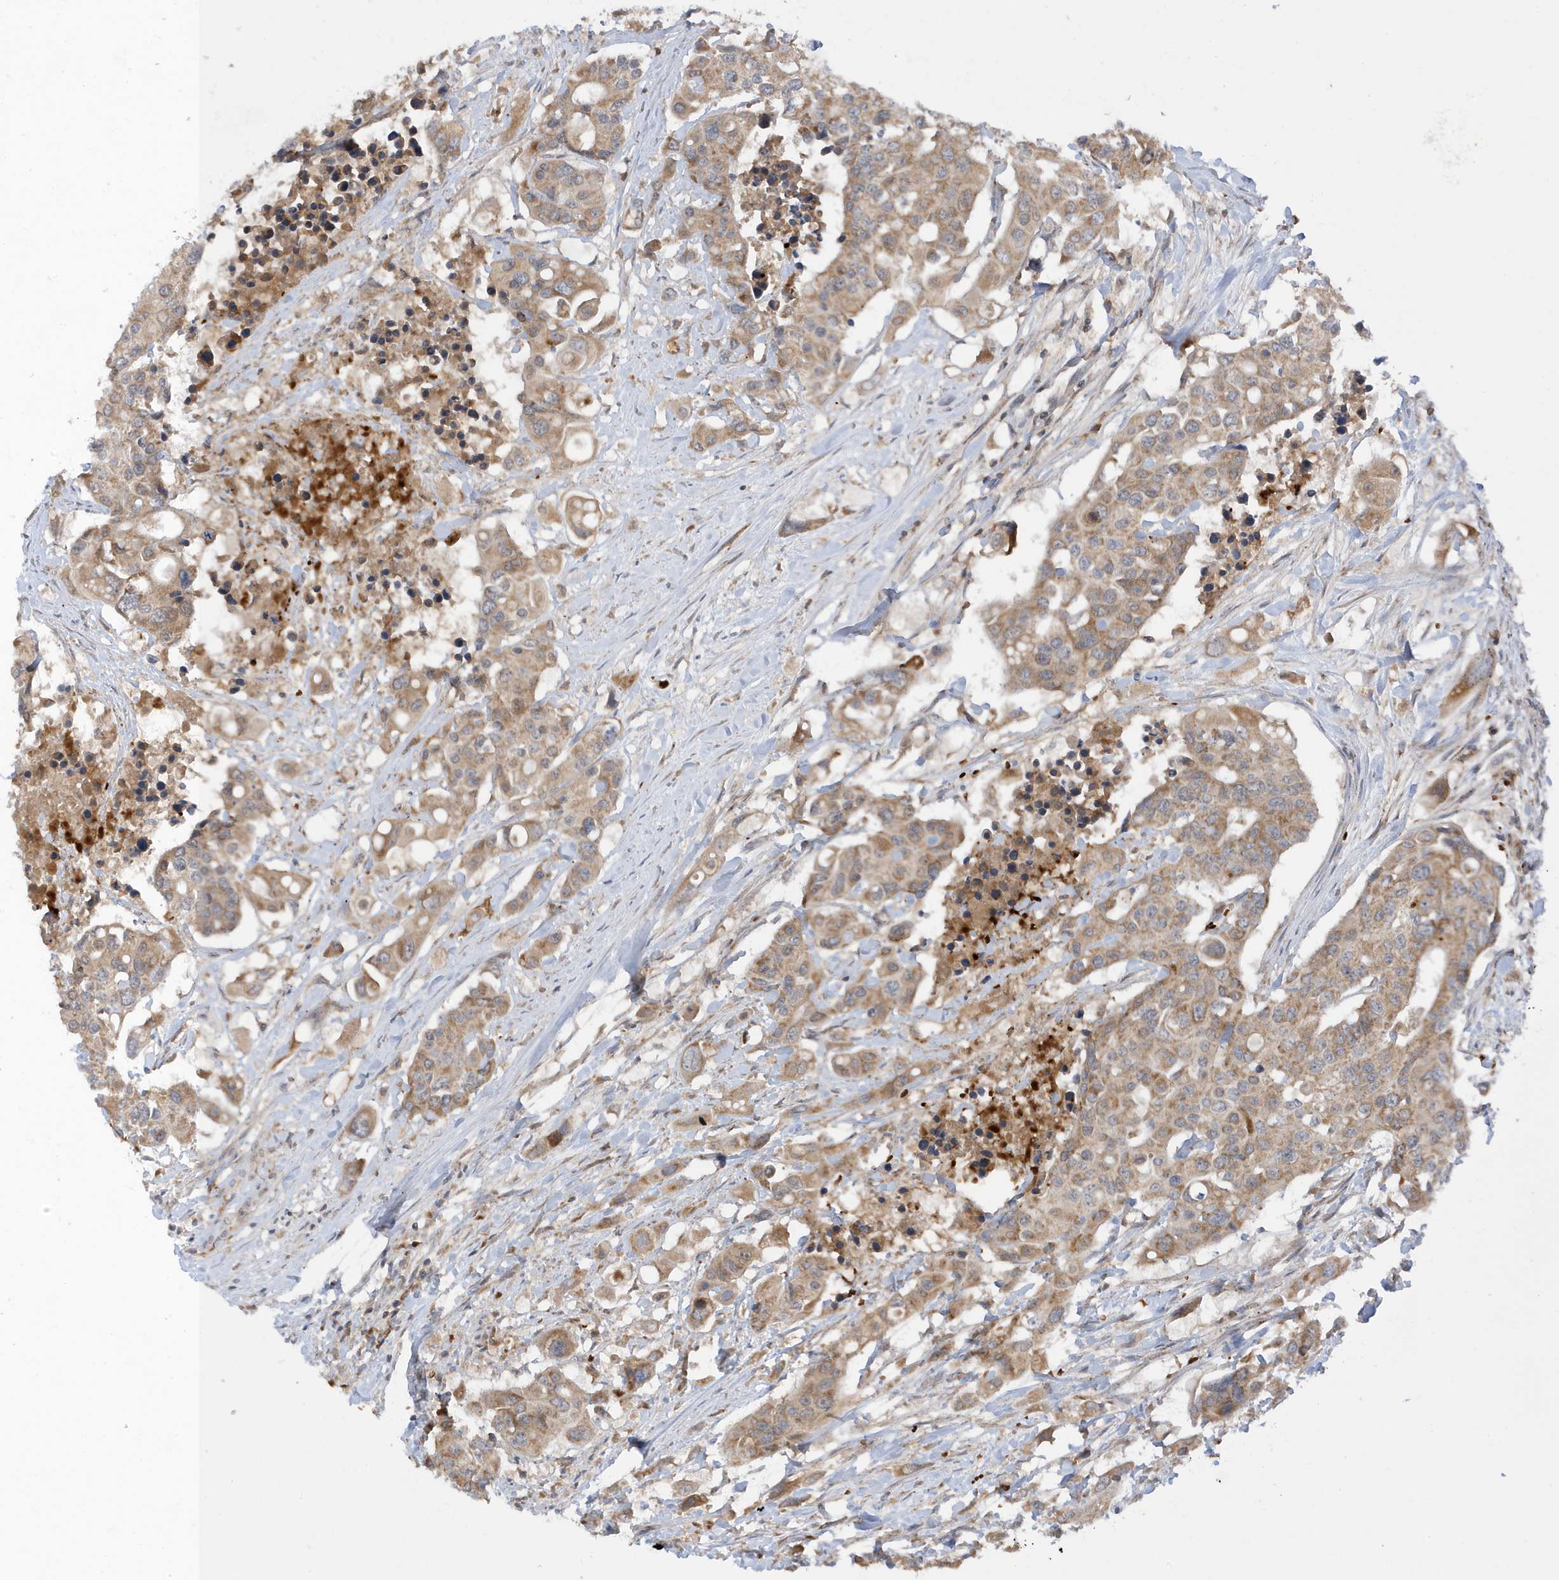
{"staining": {"intensity": "moderate", "quantity": ">75%", "location": "cytoplasmic/membranous"}, "tissue": "colorectal cancer", "cell_type": "Tumor cells", "image_type": "cancer", "snomed": [{"axis": "morphology", "description": "Adenocarcinoma, NOS"}, {"axis": "topography", "description": "Colon"}], "caption": "Protein staining of colorectal cancer (adenocarcinoma) tissue shows moderate cytoplasmic/membranous expression in approximately >75% of tumor cells. (DAB IHC, brown staining for protein, blue staining for nuclei).", "gene": "NPPC", "patient": {"sex": "male", "age": 77}}